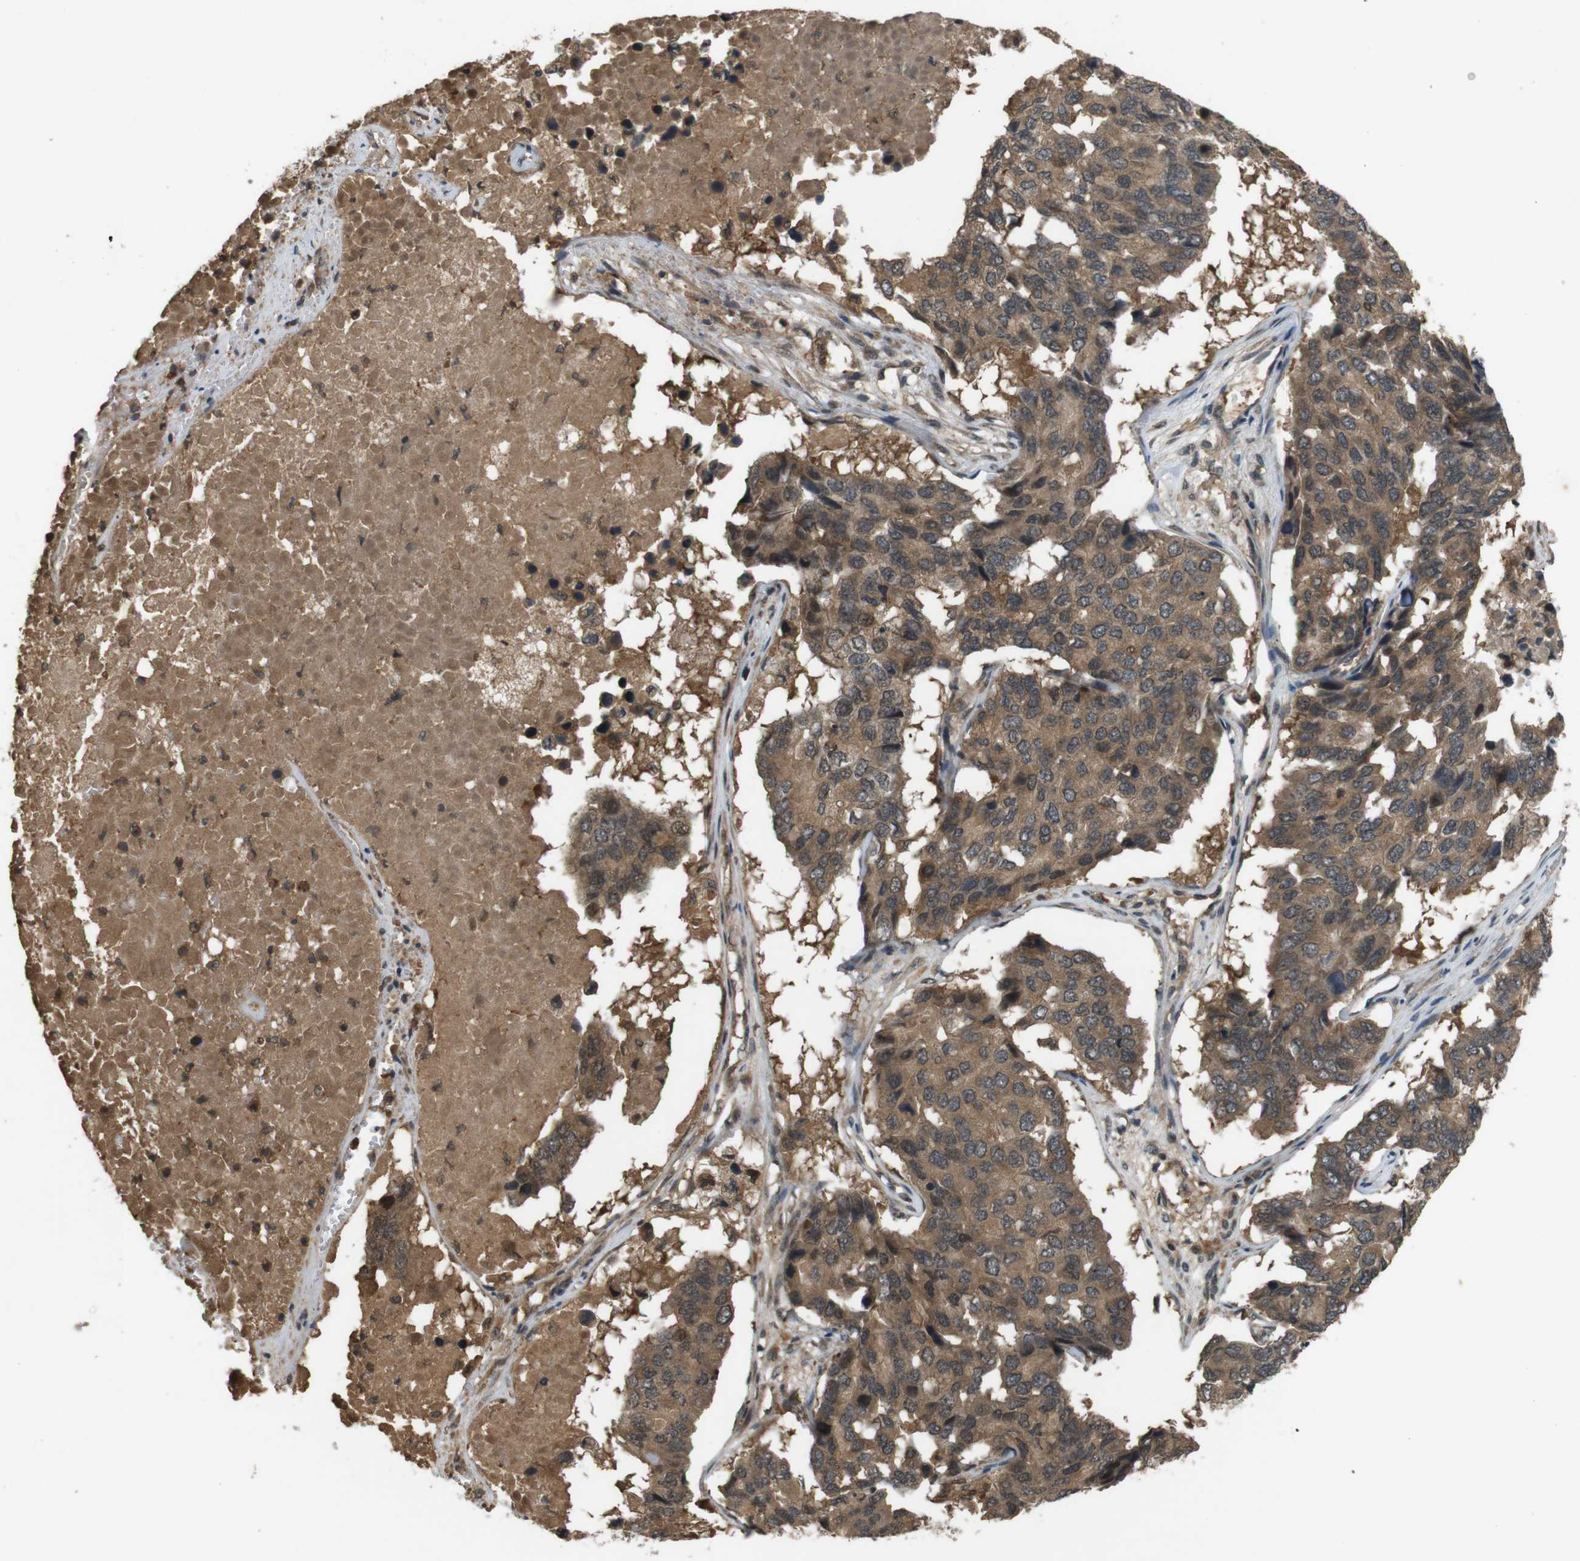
{"staining": {"intensity": "moderate", "quantity": ">75%", "location": "cytoplasmic/membranous,nuclear"}, "tissue": "pancreatic cancer", "cell_type": "Tumor cells", "image_type": "cancer", "snomed": [{"axis": "morphology", "description": "Adenocarcinoma, NOS"}, {"axis": "topography", "description": "Pancreas"}], "caption": "Immunohistochemical staining of human adenocarcinoma (pancreatic) shows medium levels of moderate cytoplasmic/membranous and nuclear positivity in approximately >75% of tumor cells.", "gene": "NFKBIE", "patient": {"sex": "male", "age": 50}}